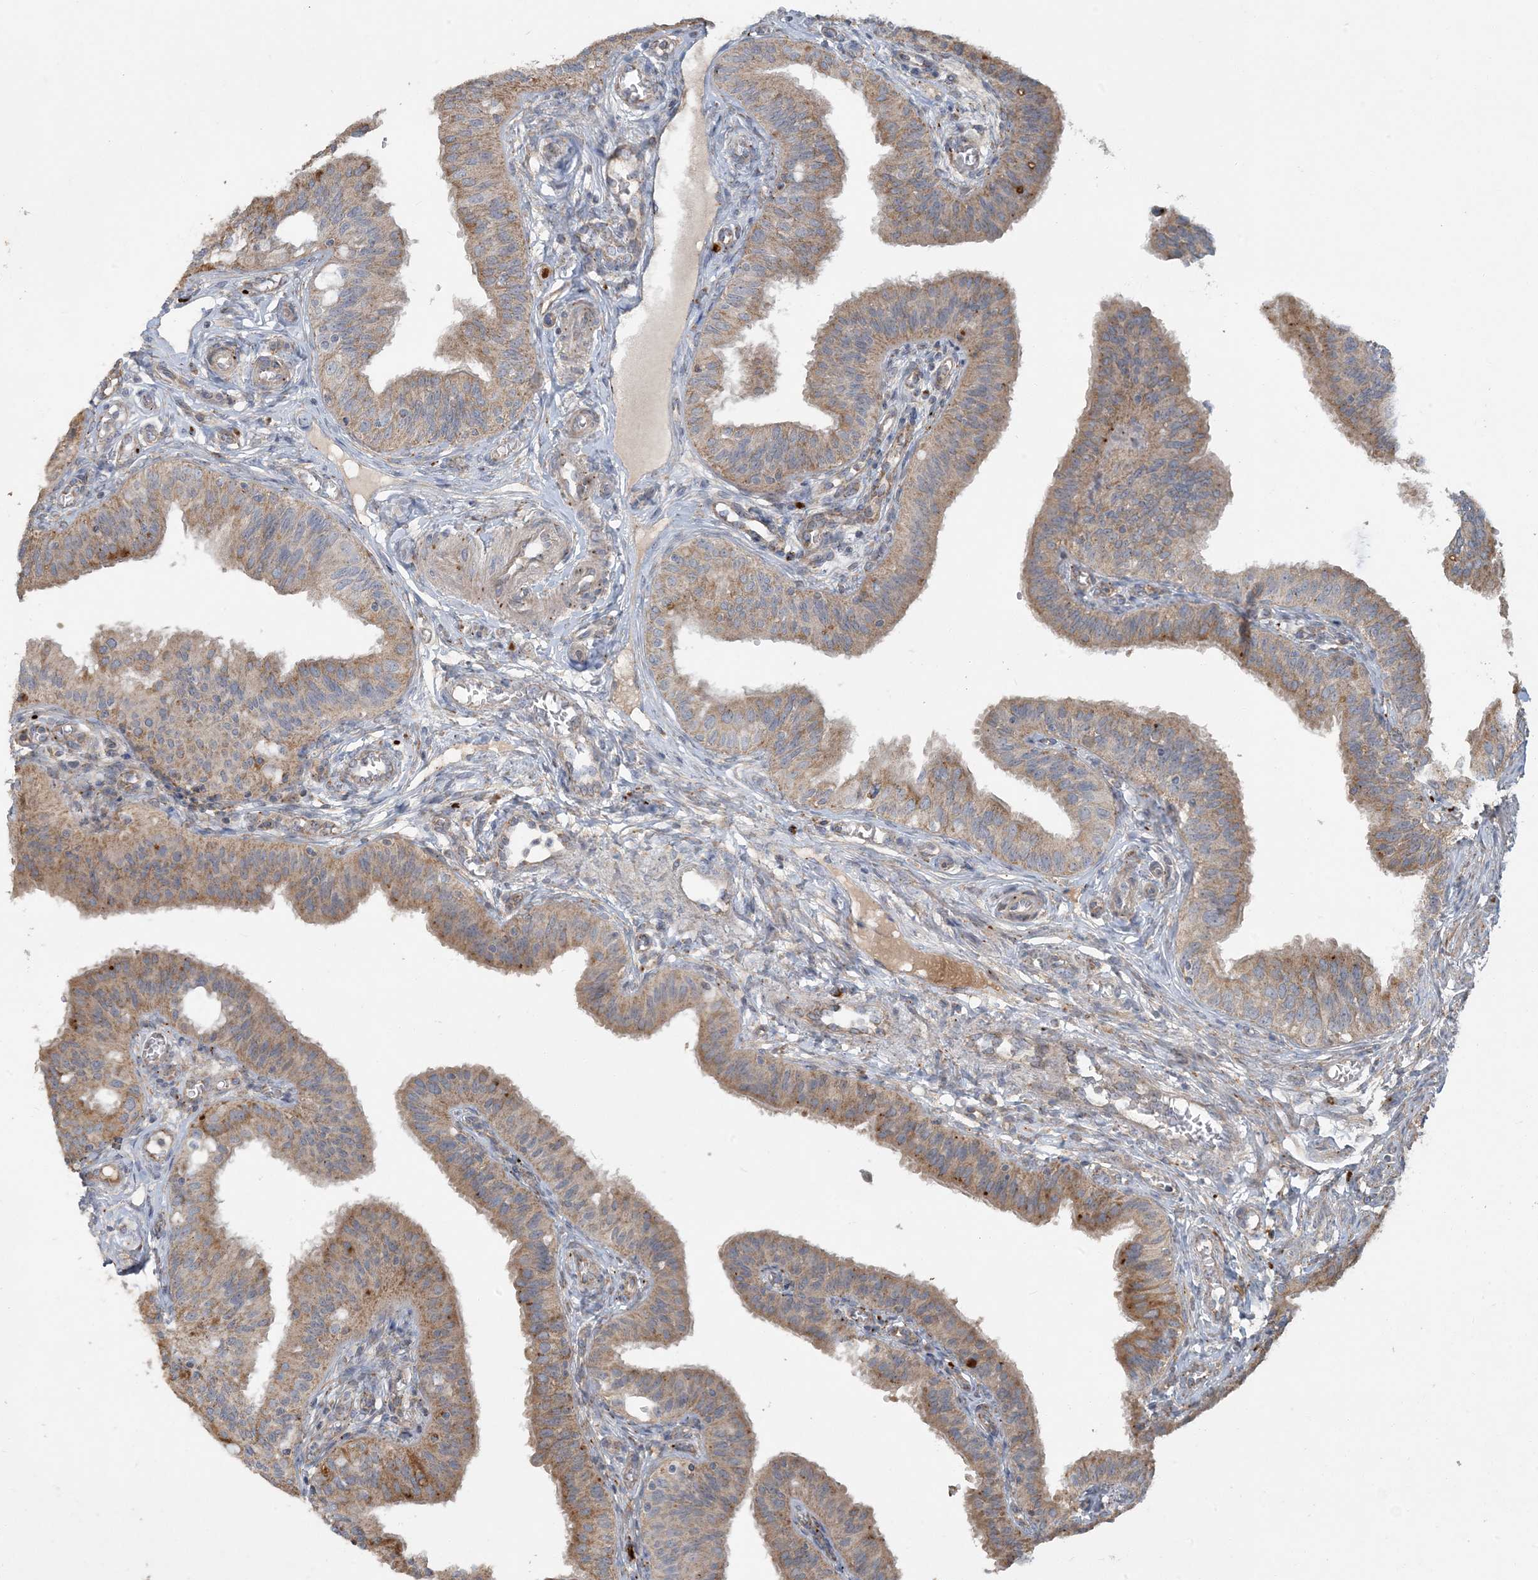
{"staining": {"intensity": "moderate", "quantity": "25%-75%", "location": "cytoplasmic/membranous"}, "tissue": "fallopian tube", "cell_type": "Glandular cells", "image_type": "normal", "snomed": [{"axis": "morphology", "description": "Normal tissue, NOS"}, {"axis": "topography", "description": "Fallopian tube"}, {"axis": "topography", "description": "Ovary"}], "caption": "DAB (3,3'-diaminobenzidine) immunohistochemical staining of unremarkable fallopian tube demonstrates moderate cytoplasmic/membranous protein expression in approximately 25%-75% of glandular cells. The staining was performed using DAB (3,3'-diaminobenzidine) to visualize the protein expression in brown, while the nuclei were stained in blue with hematoxylin (Magnification: 20x).", "gene": "LTN1", "patient": {"sex": "female", "age": 42}}